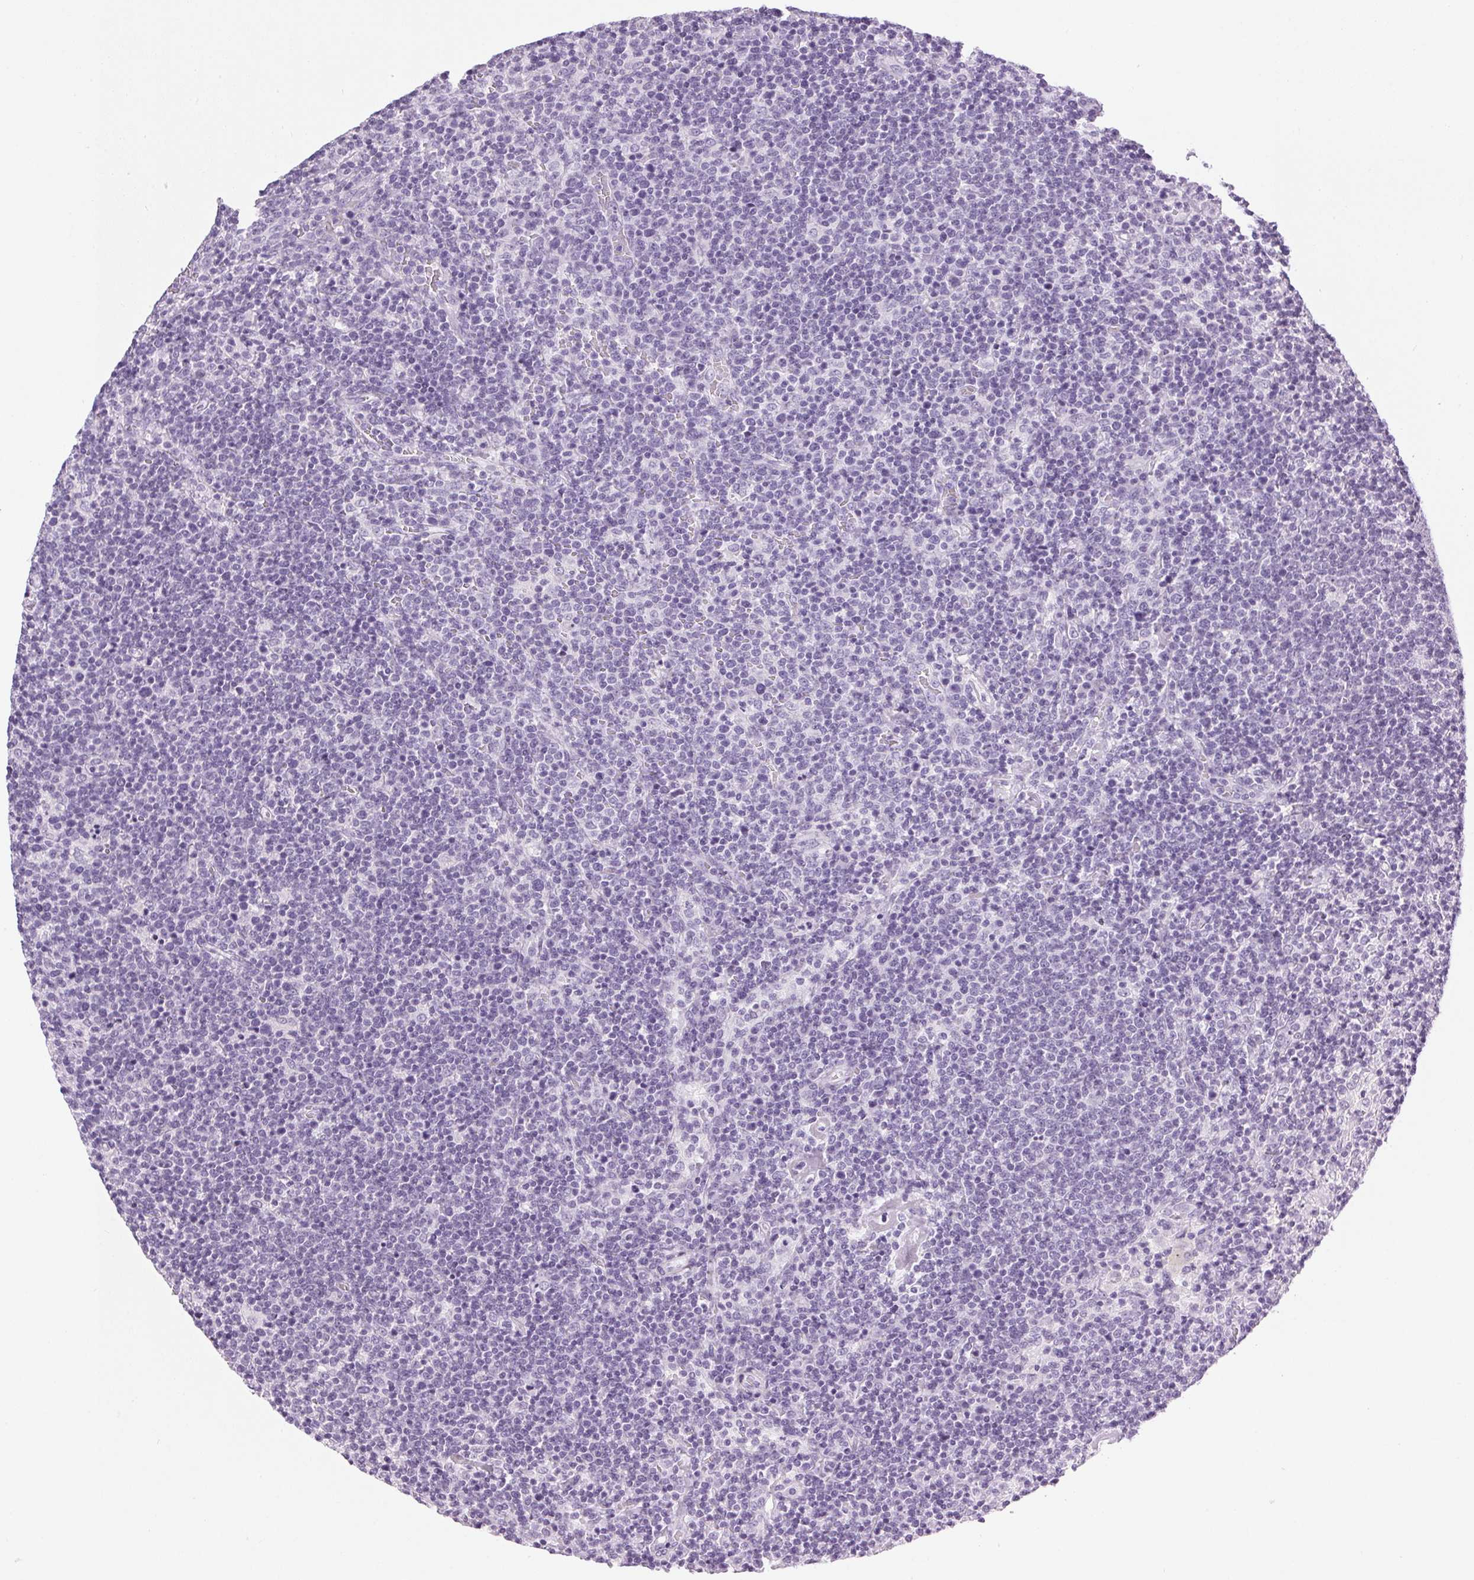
{"staining": {"intensity": "negative", "quantity": "none", "location": "none"}, "tissue": "lymphoma", "cell_type": "Tumor cells", "image_type": "cancer", "snomed": [{"axis": "morphology", "description": "Malignant lymphoma, non-Hodgkin's type, High grade"}, {"axis": "topography", "description": "Lymph node"}], "caption": "Tumor cells are negative for brown protein staining in lymphoma.", "gene": "SP7", "patient": {"sex": "male", "age": 61}}